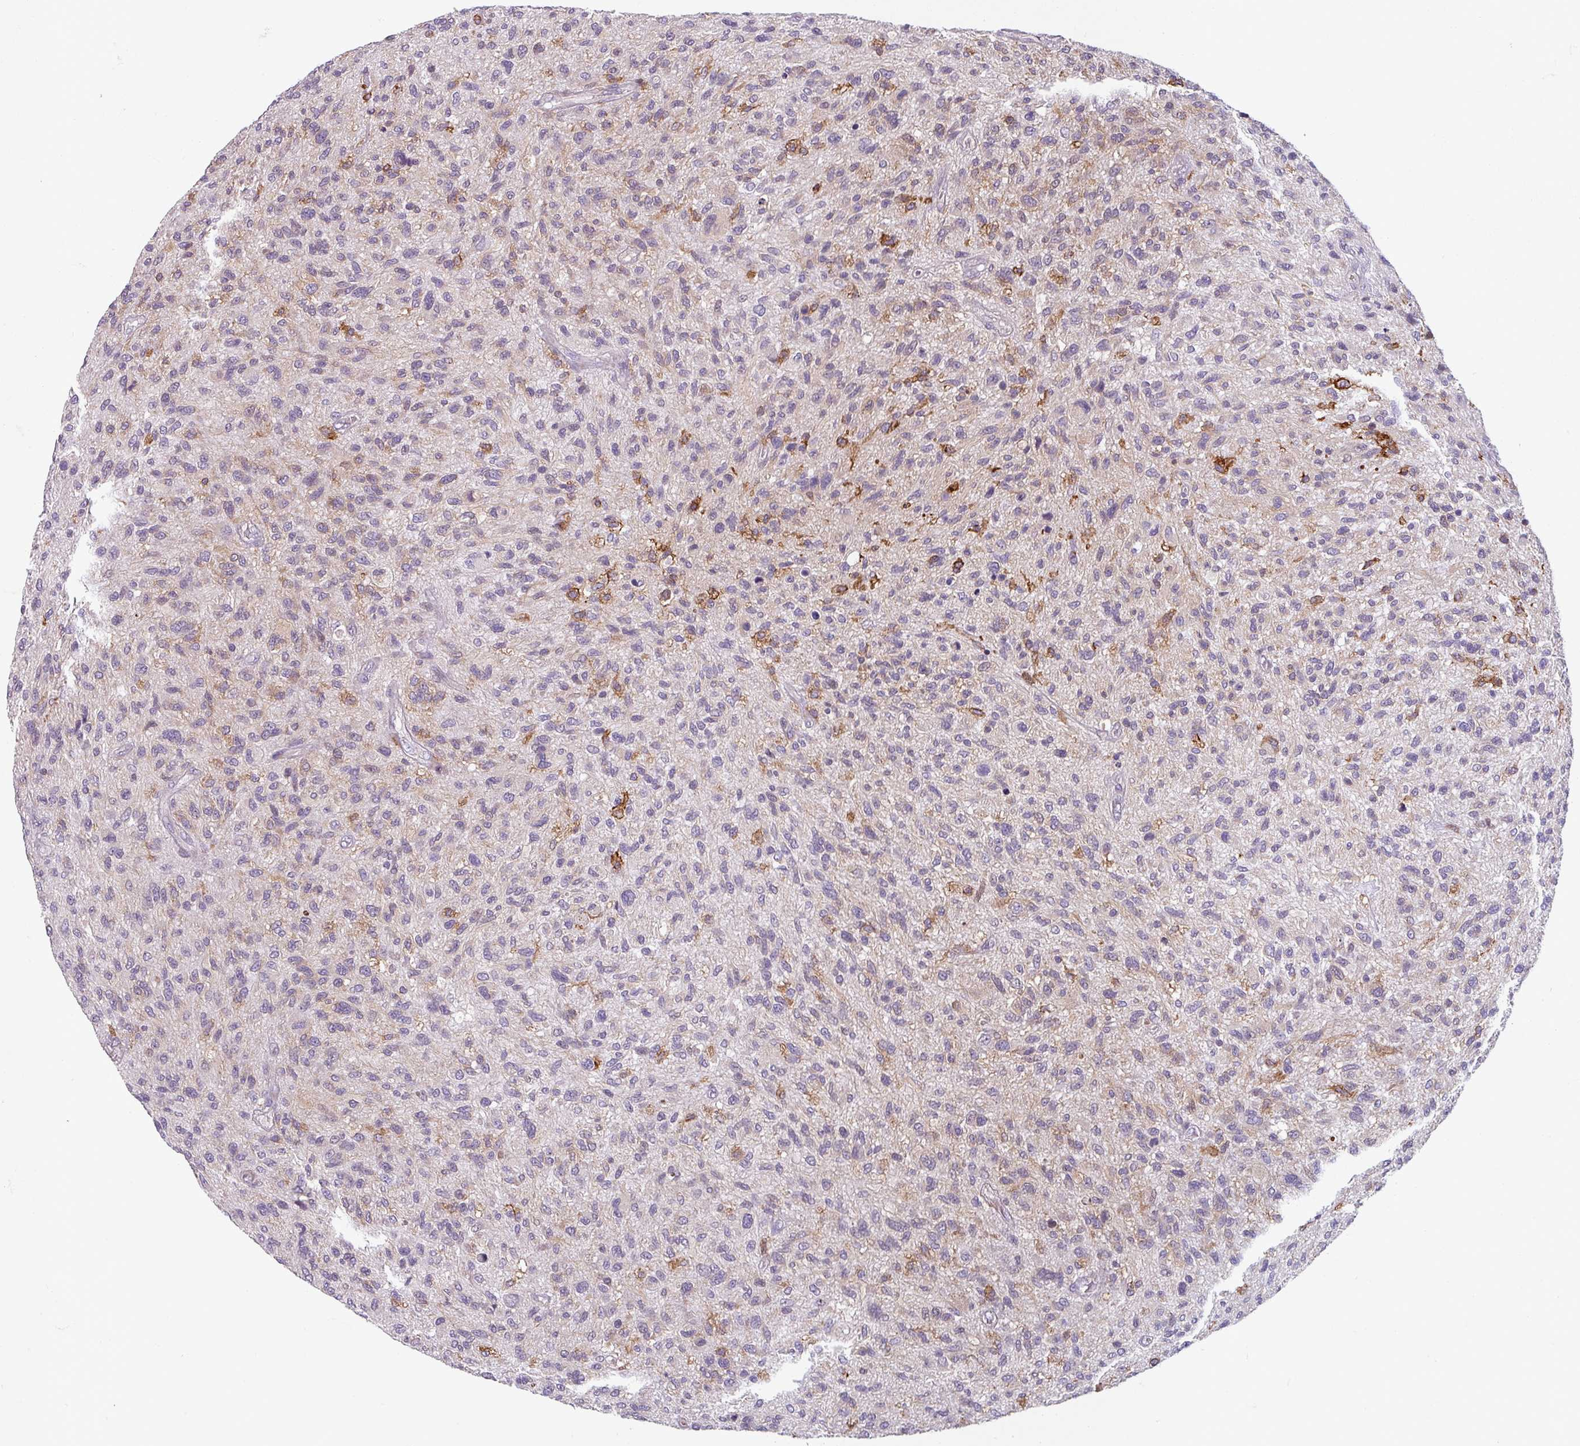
{"staining": {"intensity": "weak", "quantity": "<25%", "location": "cytoplasmic/membranous"}, "tissue": "glioma", "cell_type": "Tumor cells", "image_type": "cancer", "snomed": [{"axis": "morphology", "description": "Glioma, malignant, High grade"}, {"axis": "topography", "description": "Brain"}], "caption": "A high-resolution image shows immunohistochemistry (IHC) staining of malignant glioma (high-grade), which demonstrates no significant expression in tumor cells. The staining is performed using DAB (3,3'-diaminobenzidine) brown chromogen with nuclei counter-stained in using hematoxylin.", "gene": "NEDD9", "patient": {"sex": "male", "age": 47}}